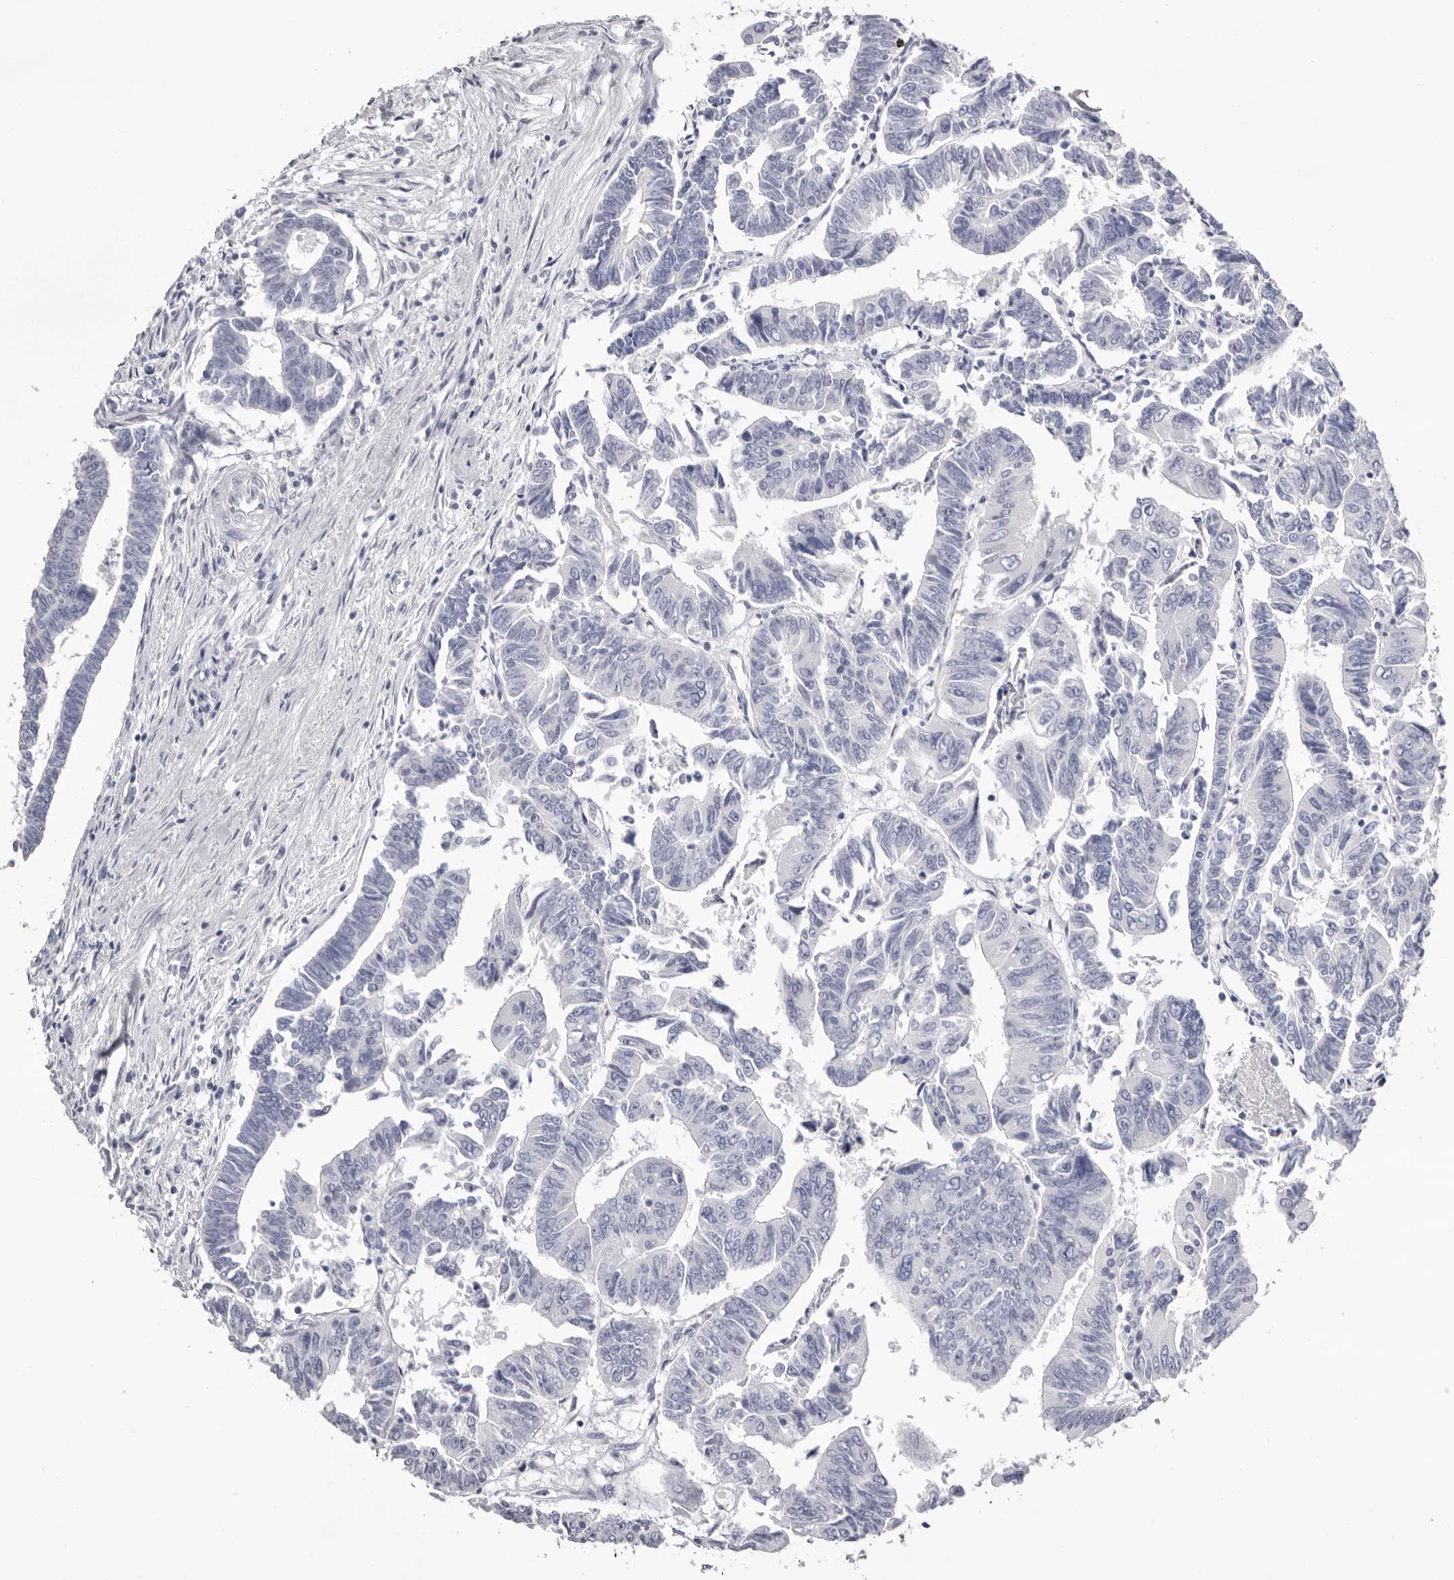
{"staining": {"intensity": "negative", "quantity": "none", "location": "none"}, "tissue": "colorectal cancer", "cell_type": "Tumor cells", "image_type": "cancer", "snomed": [{"axis": "morphology", "description": "Adenocarcinoma, NOS"}, {"axis": "topography", "description": "Rectum"}], "caption": "Immunohistochemistry micrograph of human colorectal adenocarcinoma stained for a protein (brown), which exhibits no positivity in tumor cells. The staining is performed using DAB (3,3'-diaminobenzidine) brown chromogen with nuclei counter-stained in using hematoxylin.", "gene": "LPO", "patient": {"sex": "female", "age": 65}}